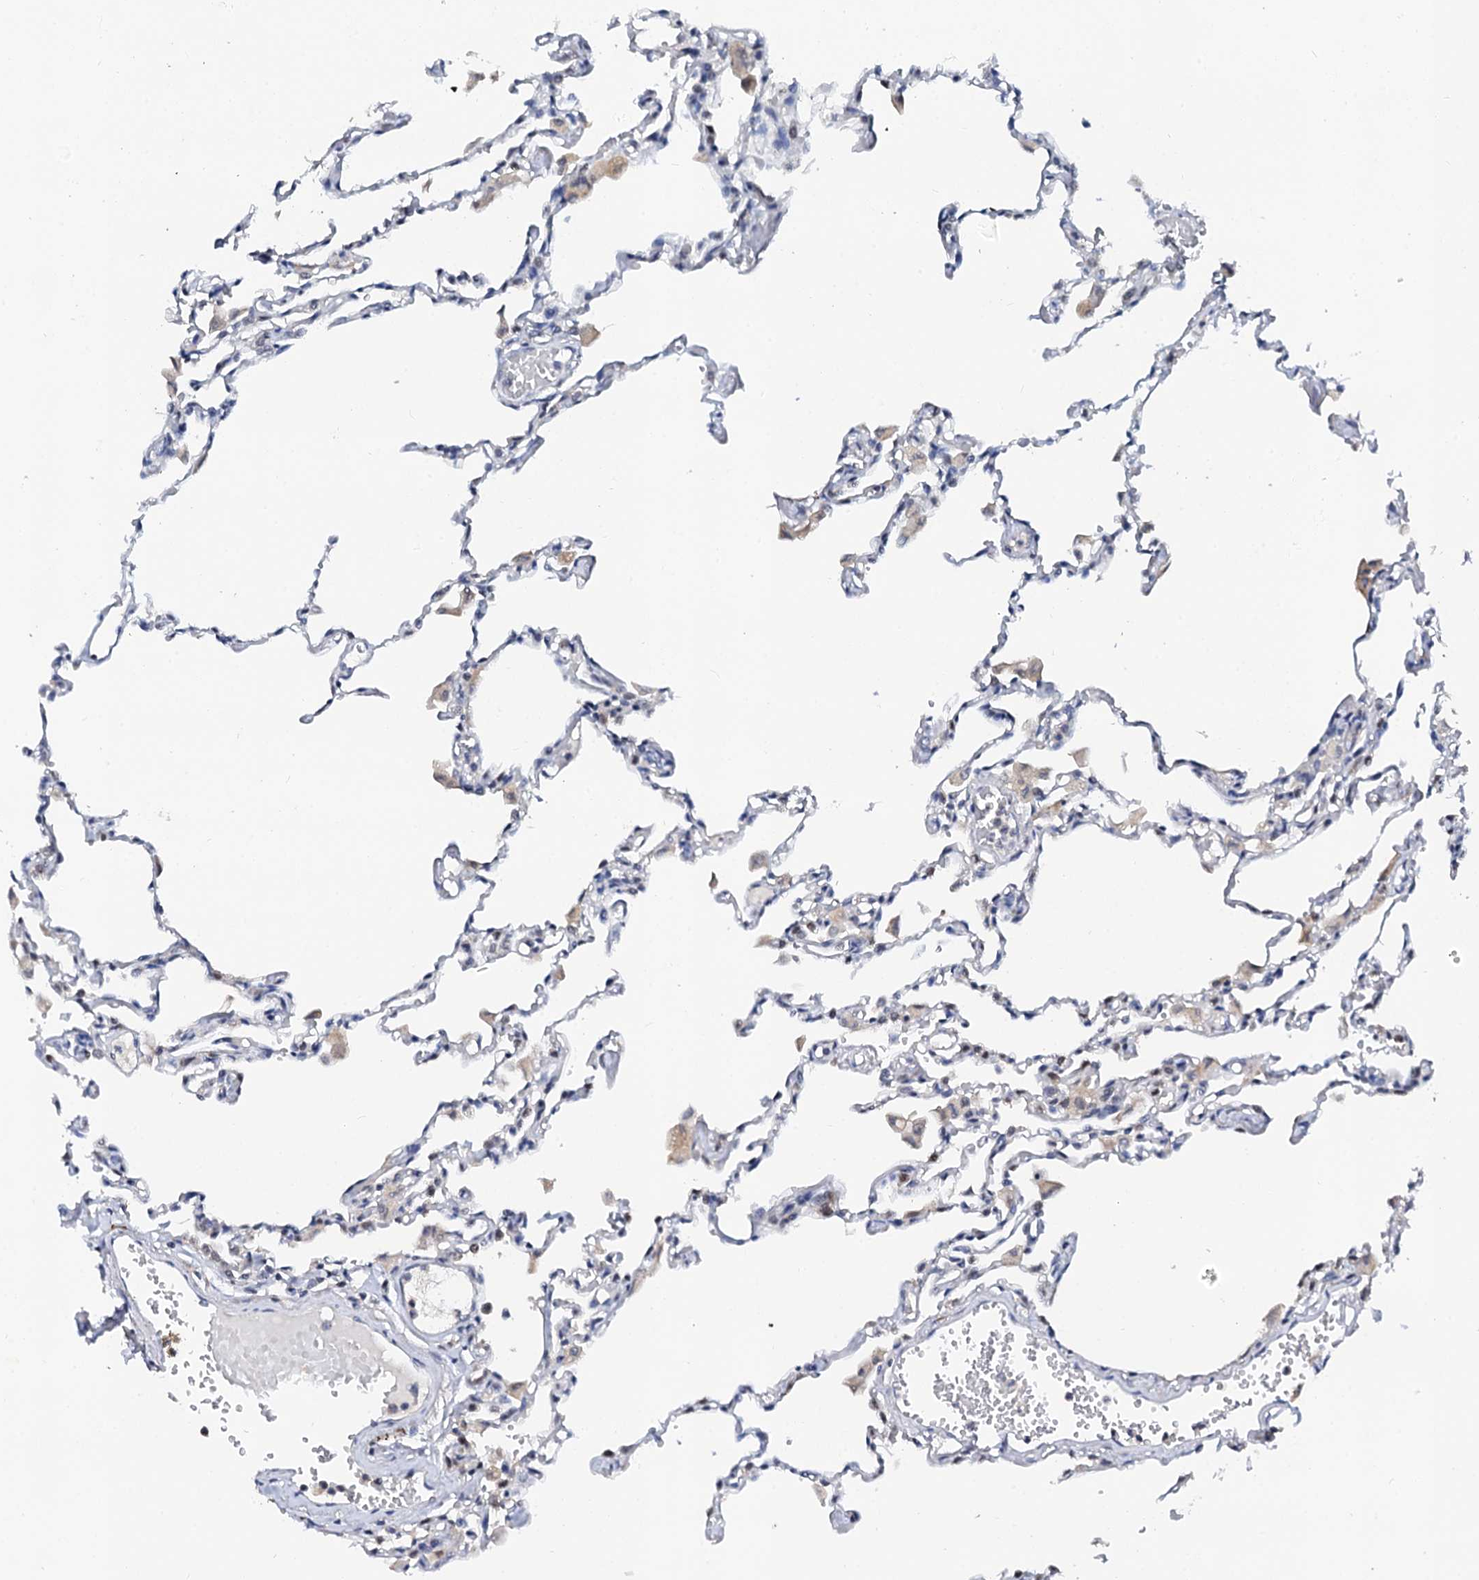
{"staining": {"intensity": "negative", "quantity": "none", "location": "none"}, "tissue": "lung", "cell_type": "Alveolar cells", "image_type": "normal", "snomed": [{"axis": "morphology", "description": "Normal tissue, NOS"}, {"axis": "topography", "description": "Bronchus"}, {"axis": "topography", "description": "Lung"}], "caption": "High power microscopy photomicrograph of an immunohistochemistry photomicrograph of unremarkable lung, revealing no significant staining in alveolar cells.", "gene": "NALF1", "patient": {"sex": "female", "age": 49}}